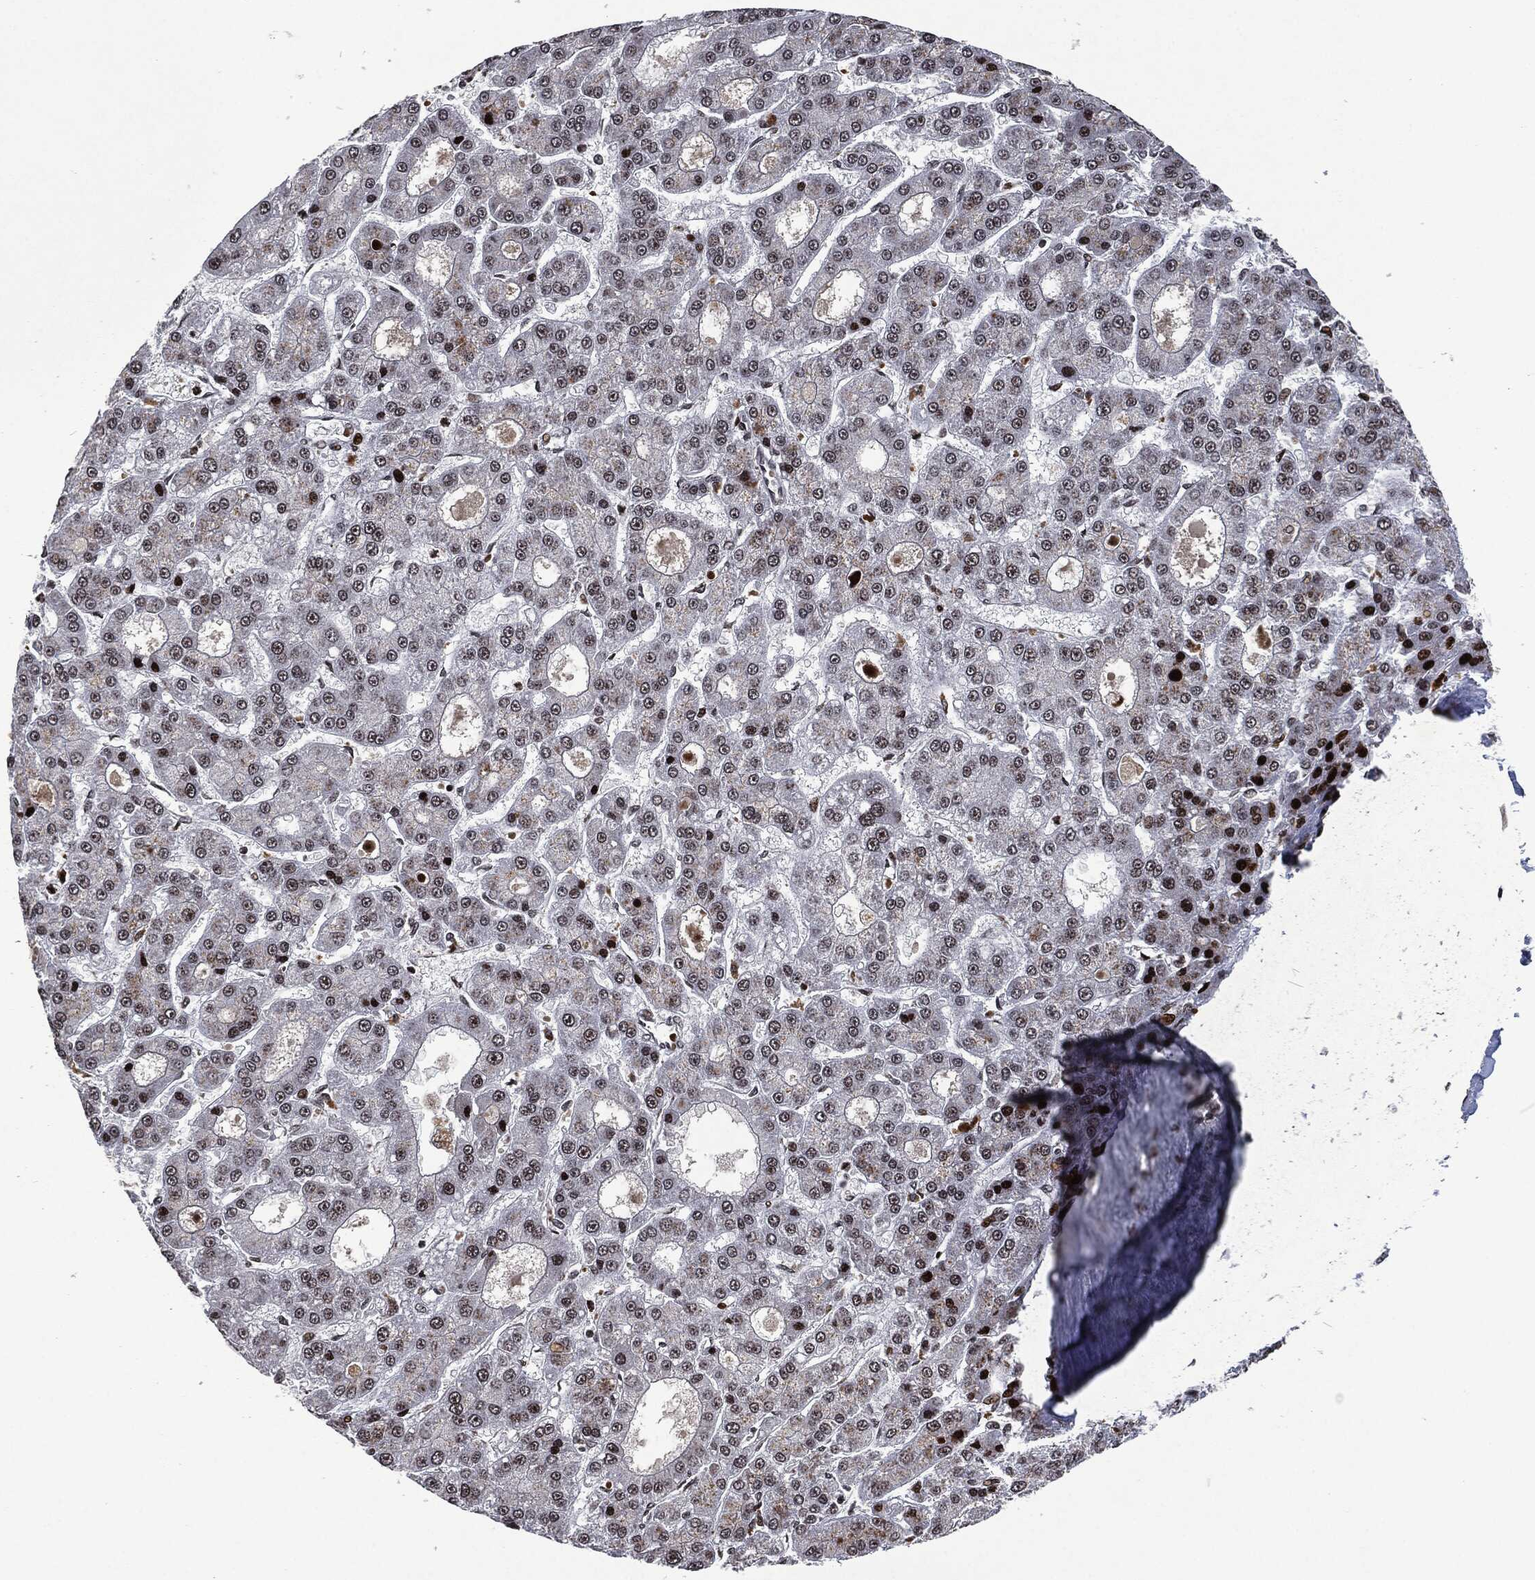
{"staining": {"intensity": "strong", "quantity": "<25%", "location": "nuclear"}, "tissue": "liver cancer", "cell_type": "Tumor cells", "image_type": "cancer", "snomed": [{"axis": "morphology", "description": "Carcinoma, Hepatocellular, NOS"}, {"axis": "topography", "description": "Liver"}], "caption": "High-power microscopy captured an IHC histopathology image of liver hepatocellular carcinoma, revealing strong nuclear expression in approximately <25% of tumor cells. The protein of interest is shown in brown color, while the nuclei are stained blue.", "gene": "EGFR", "patient": {"sex": "male", "age": 70}}